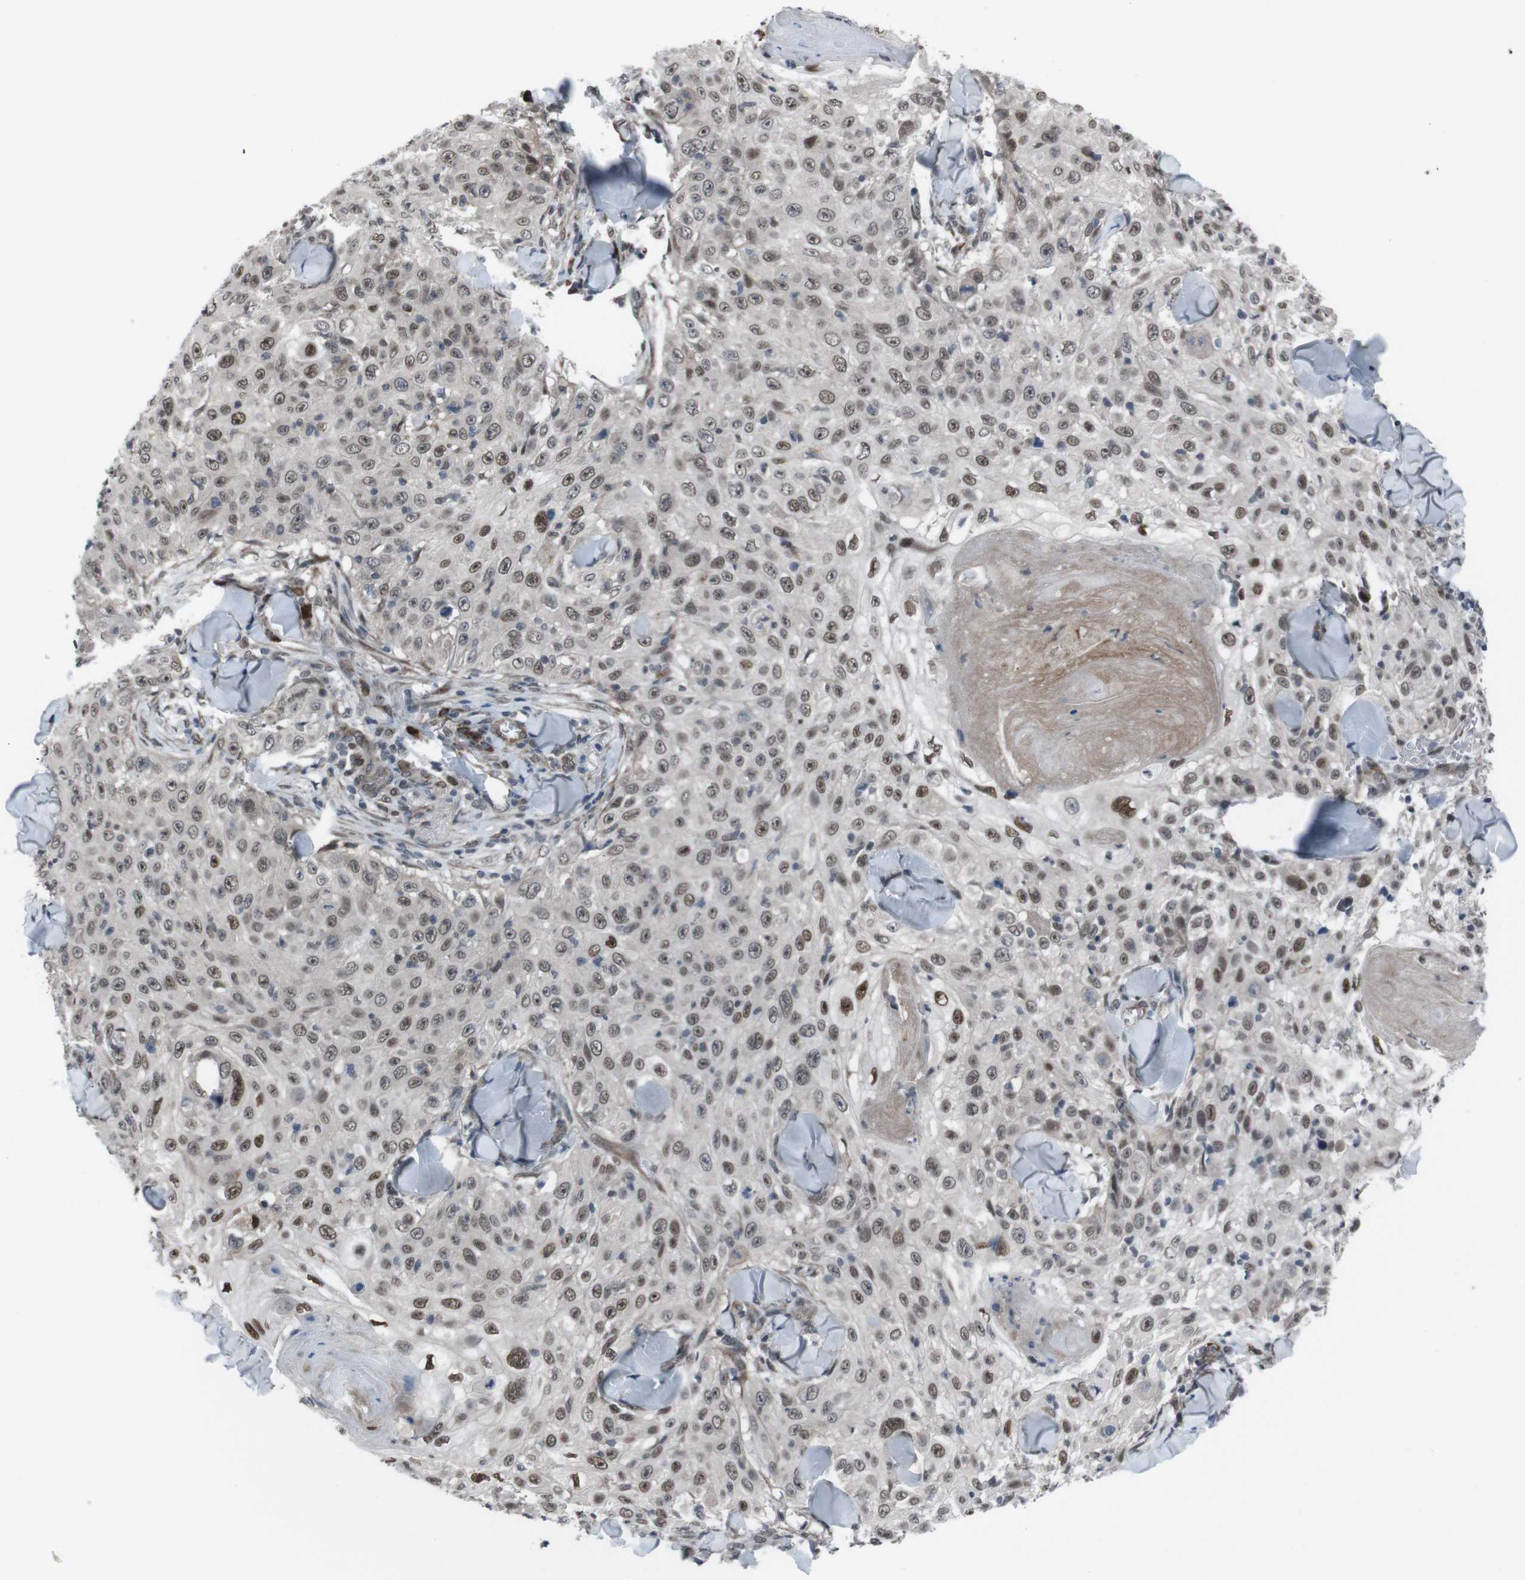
{"staining": {"intensity": "strong", "quantity": ">75%", "location": "nuclear"}, "tissue": "skin cancer", "cell_type": "Tumor cells", "image_type": "cancer", "snomed": [{"axis": "morphology", "description": "Squamous cell carcinoma, NOS"}, {"axis": "topography", "description": "Skin"}], "caption": "Immunohistochemical staining of human skin cancer (squamous cell carcinoma) reveals strong nuclear protein expression in about >75% of tumor cells.", "gene": "SS18L1", "patient": {"sex": "male", "age": 86}}